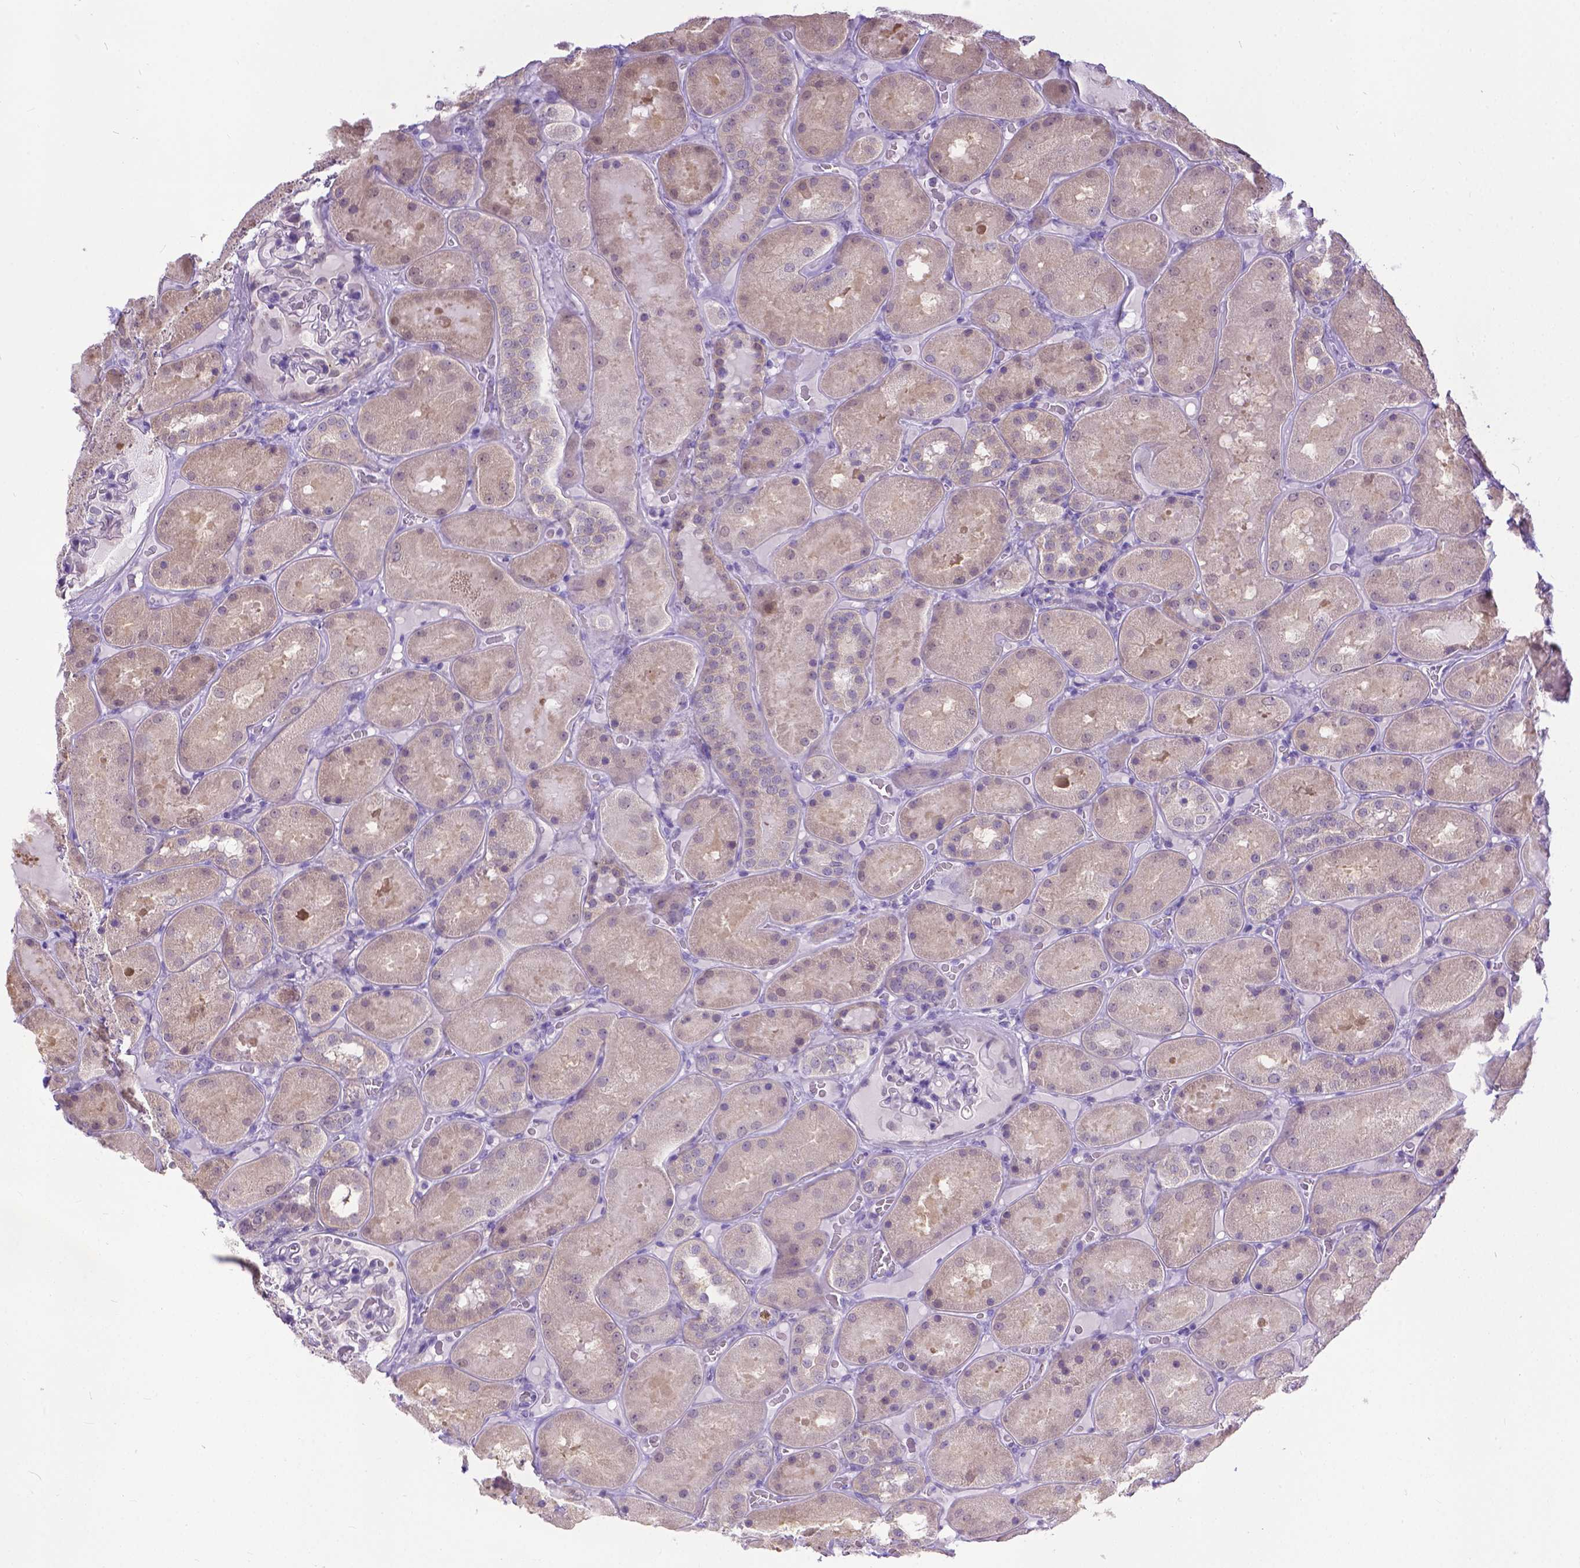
{"staining": {"intensity": "negative", "quantity": "none", "location": "none"}, "tissue": "kidney", "cell_type": "Cells in glomeruli", "image_type": "normal", "snomed": [{"axis": "morphology", "description": "Normal tissue, NOS"}, {"axis": "topography", "description": "Kidney"}], "caption": "Protein analysis of benign kidney reveals no significant staining in cells in glomeruli. (Immunohistochemistry (ihc), brightfield microscopy, high magnification).", "gene": "TTLL6", "patient": {"sex": "male", "age": 73}}